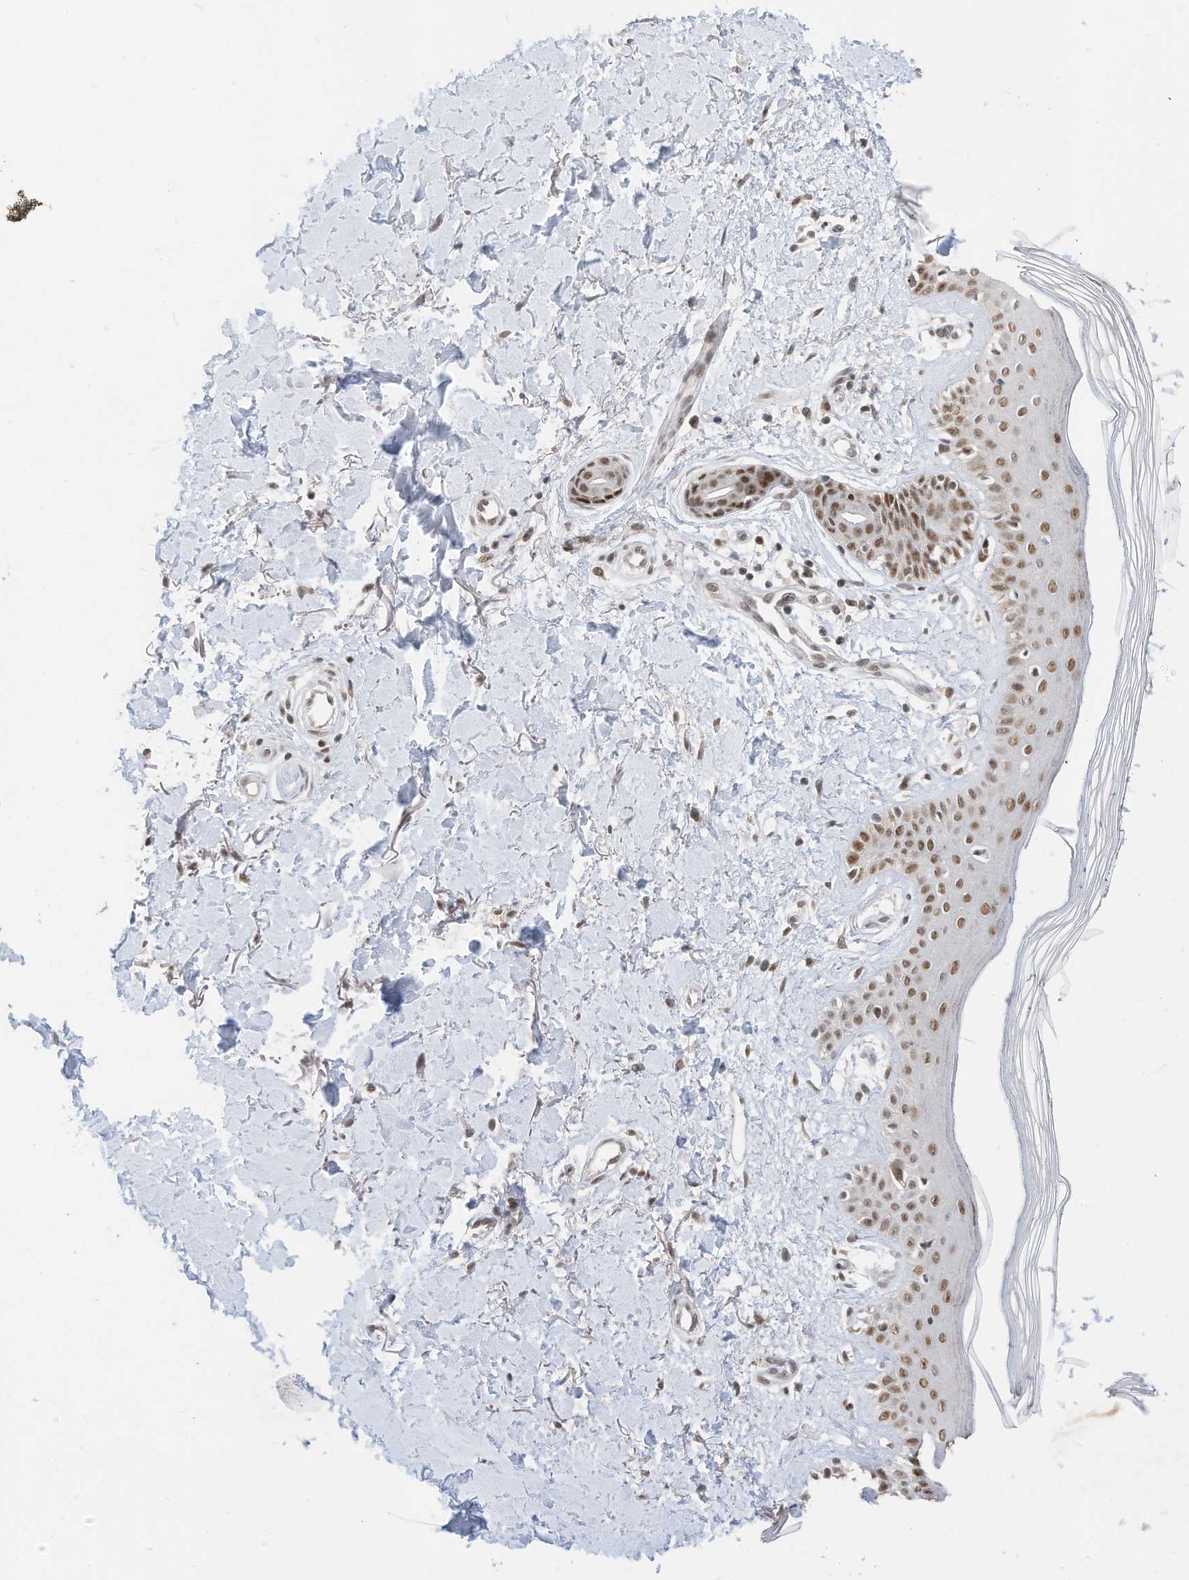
{"staining": {"intensity": "moderate", "quantity": ">75%", "location": "nuclear"}, "tissue": "skin", "cell_type": "Fibroblasts", "image_type": "normal", "snomed": [{"axis": "morphology", "description": "Normal tissue, NOS"}, {"axis": "topography", "description": "Skin"}], "caption": "About >75% of fibroblasts in unremarkable human skin exhibit moderate nuclear protein staining as visualized by brown immunohistochemical staining.", "gene": "OGT", "patient": {"sex": "female", "age": 64}}